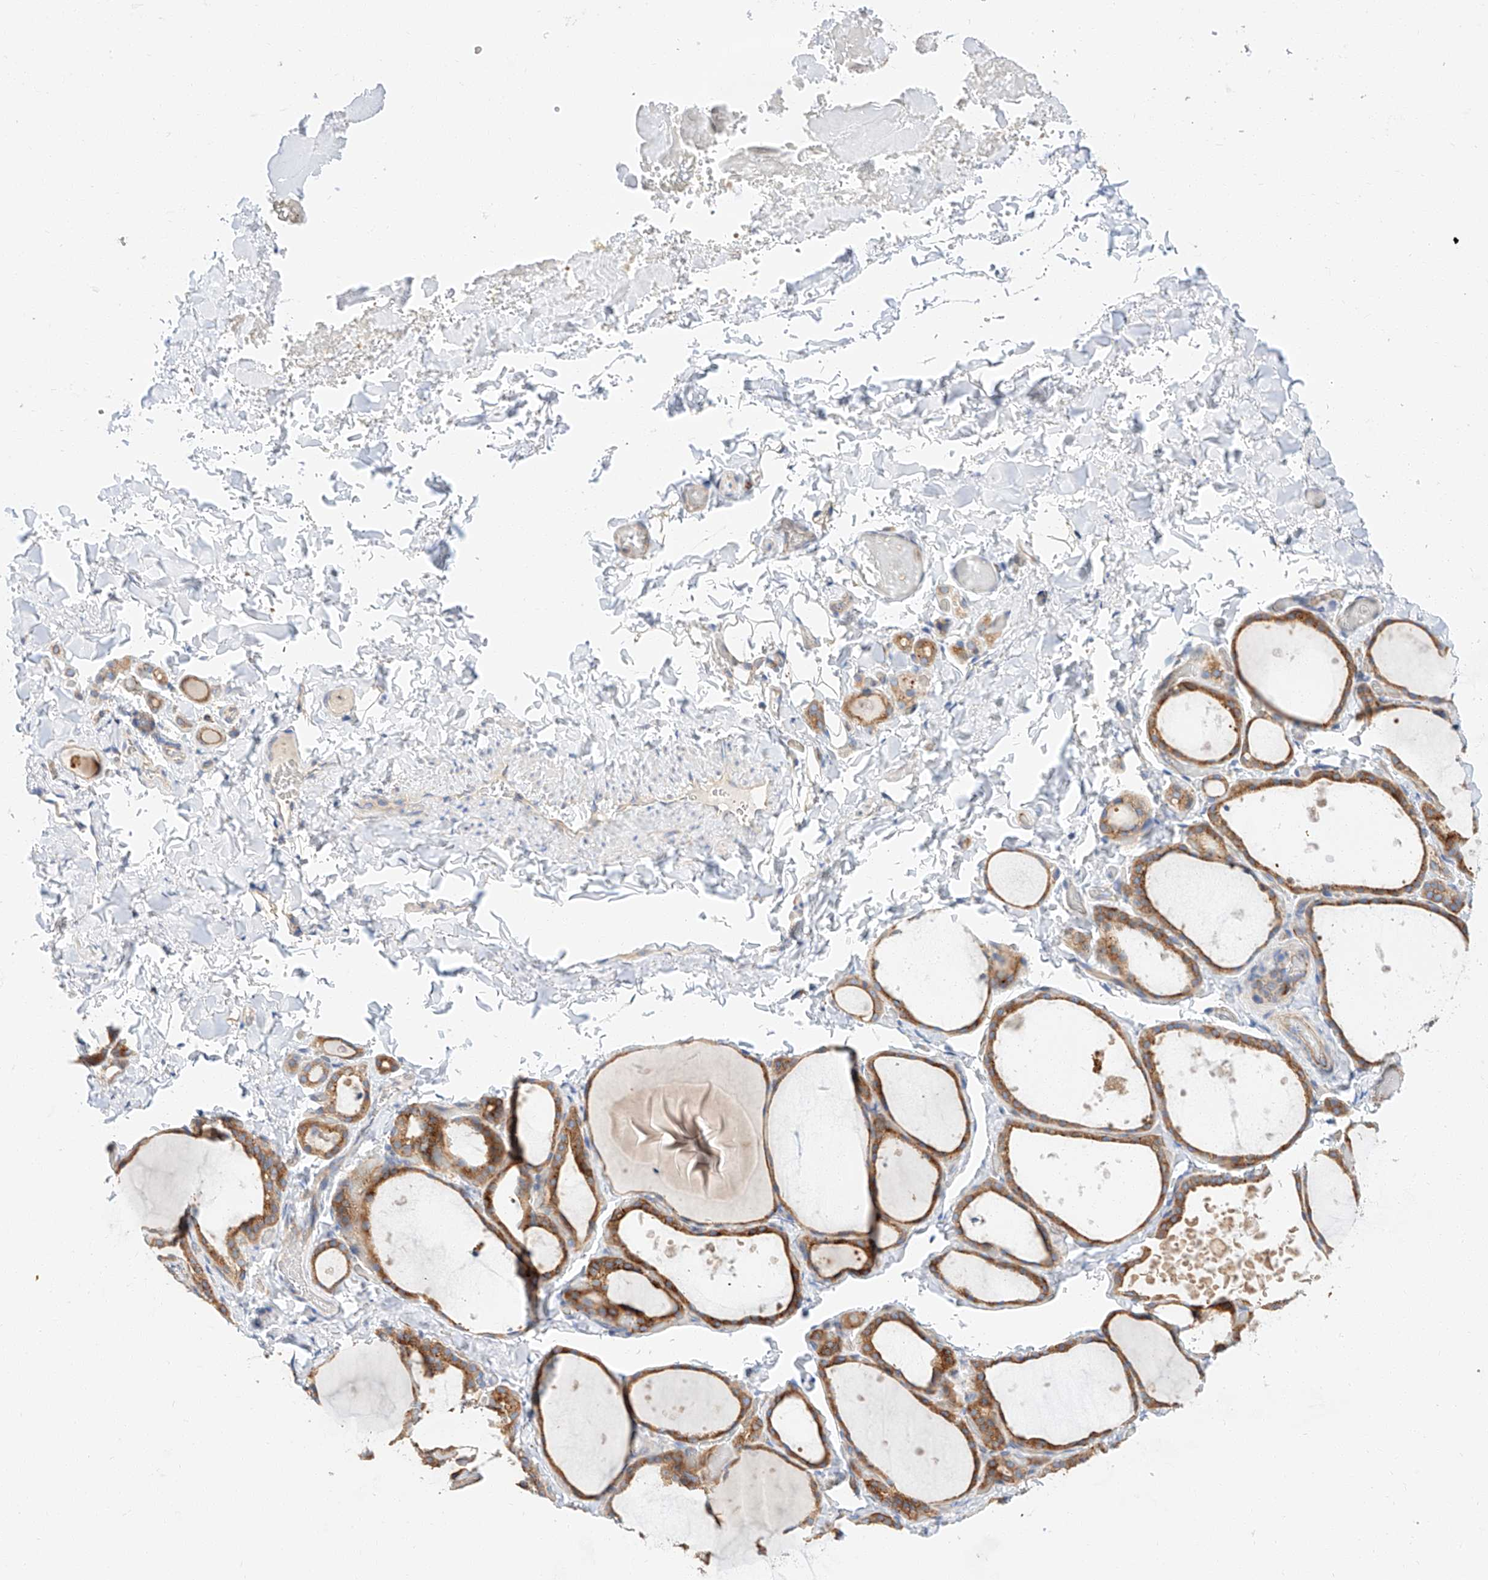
{"staining": {"intensity": "moderate", "quantity": ">75%", "location": "cytoplasmic/membranous"}, "tissue": "thyroid gland", "cell_type": "Glandular cells", "image_type": "normal", "snomed": [{"axis": "morphology", "description": "Normal tissue, NOS"}, {"axis": "topography", "description": "Thyroid gland"}], "caption": "Immunohistochemistry (IHC) of normal human thyroid gland shows medium levels of moderate cytoplasmic/membranous expression in approximately >75% of glandular cells.", "gene": "GLMN", "patient": {"sex": "female", "age": 44}}